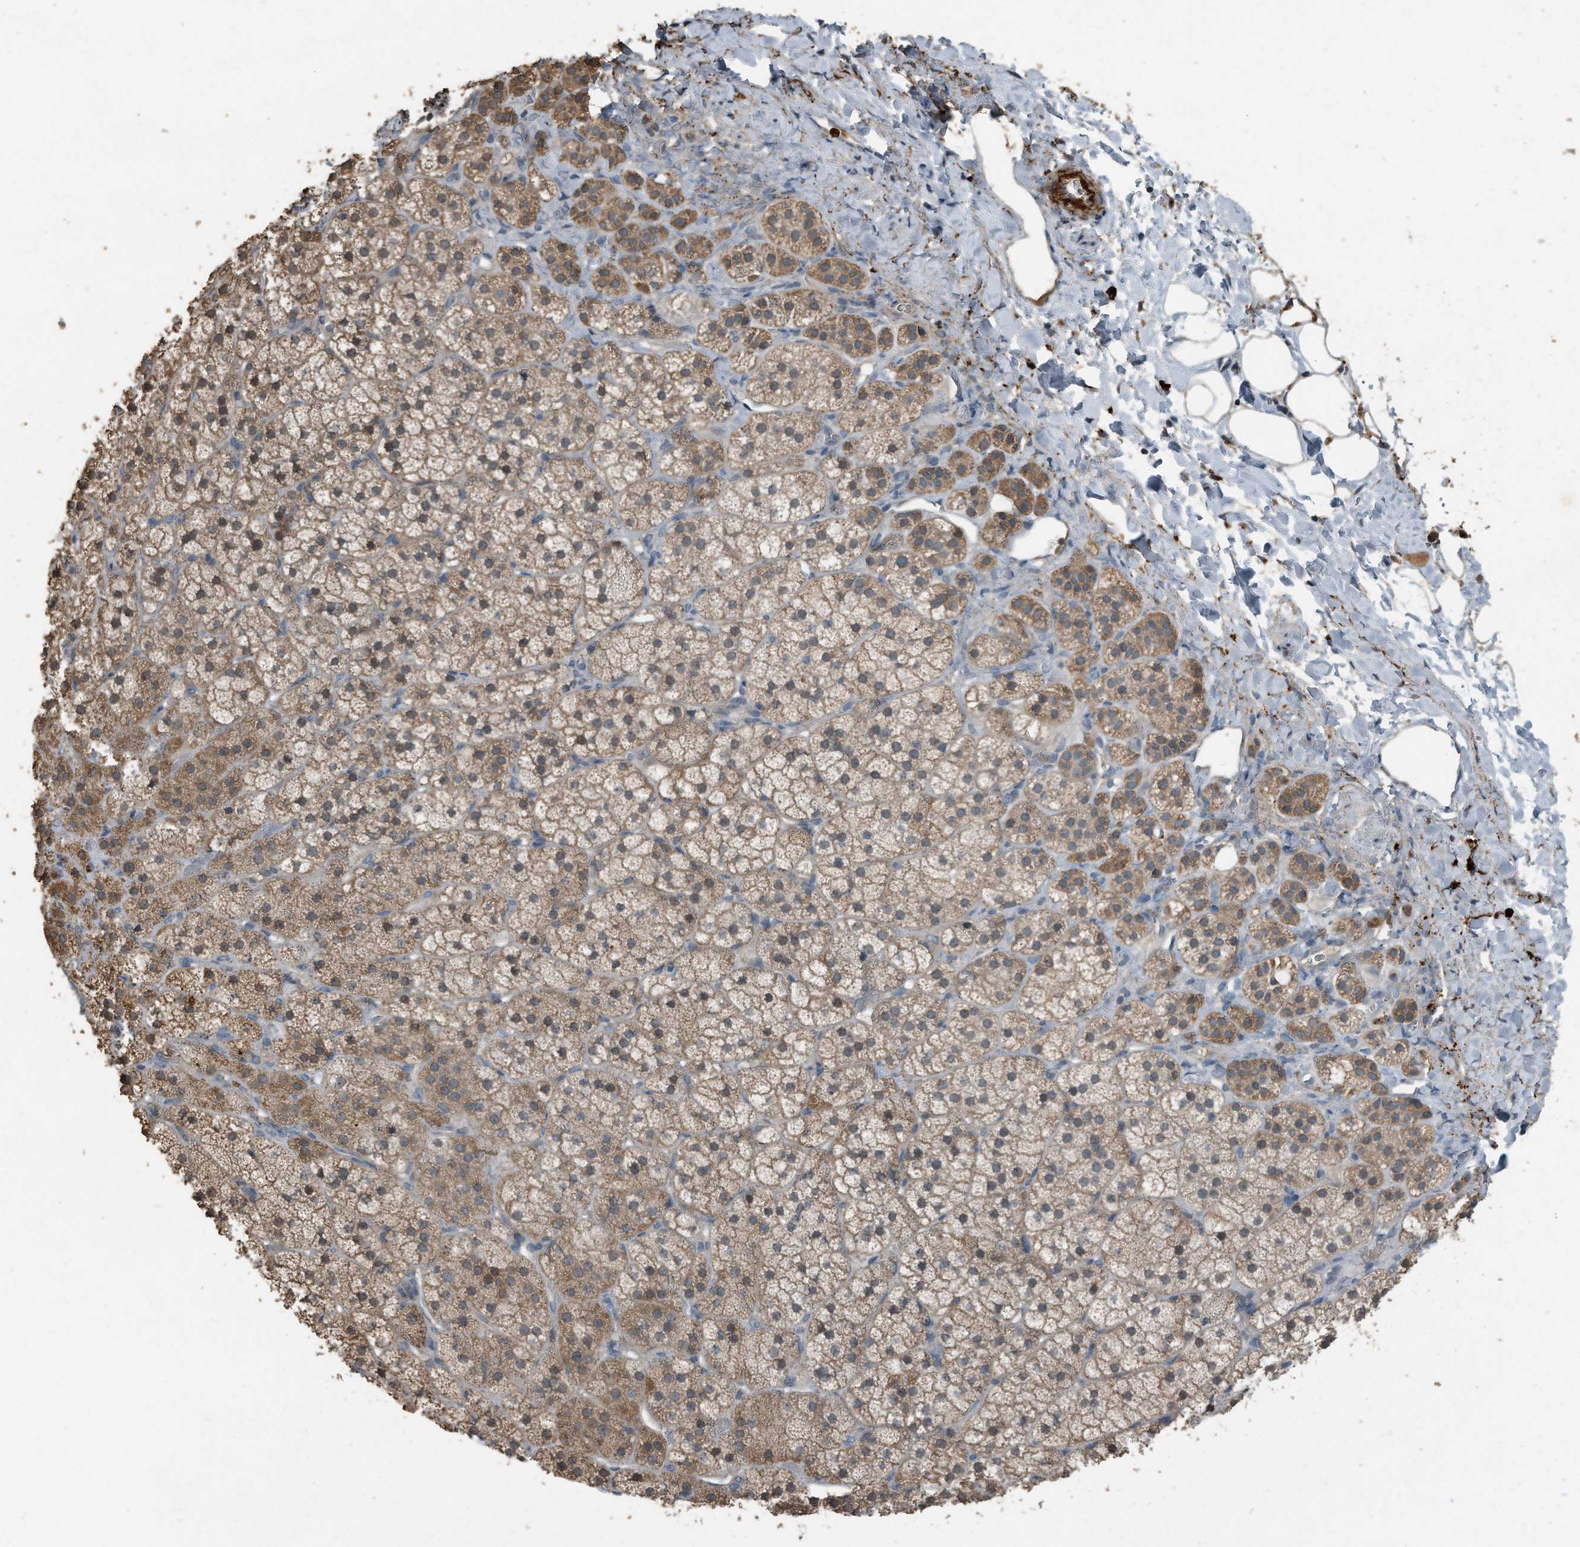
{"staining": {"intensity": "moderate", "quantity": ">75%", "location": "cytoplasmic/membranous"}, "tissue": "adrenal gland", "cell_type": "Glandular cells", "image_type": "normal", "snomed": [{"axis": "morphology", "description": "Normal tissue, NOS"}, {"axis": "topography", "description": "Adrenal gland"}], "caption": "Immunohistochemistry (IHC) of unremarkable human adrenal gland displays medium levels of moderate cytoplasmic/membranous staining in about >75% of glandular cells.", "gene": "C9", "patient": {"sex": "female", "age": 44}}